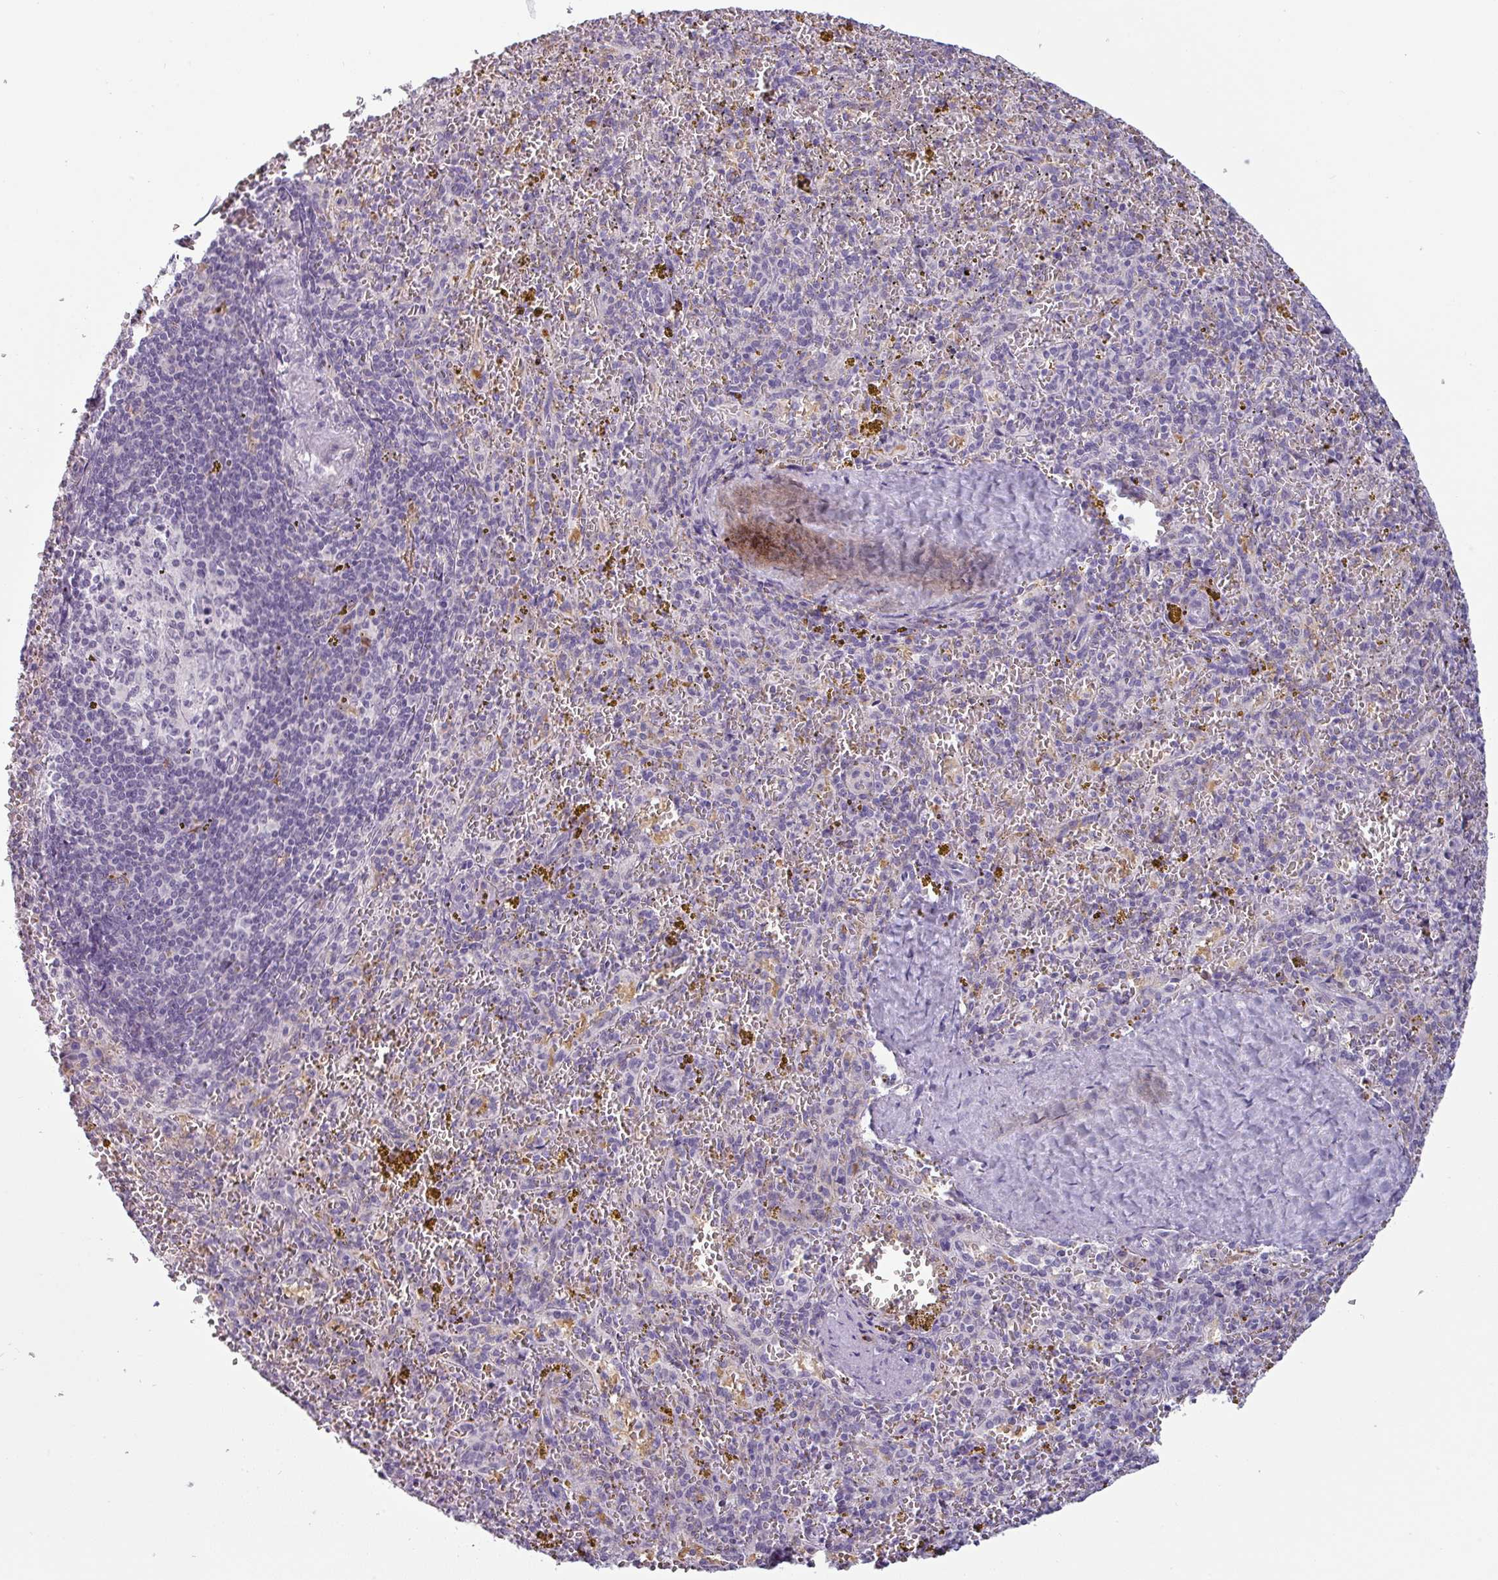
{"staining": {"intensity": "negative", "quantity": "none", "location": "none"}, "tissue": "spleen", "cell_type": "Cells in red pulp", "image_type": "normal", "snomed": [{"axis": "morphology", "description": "Normal tissue, NOS"}, {"axis": "topography", "description": "Spleen"}], "caption": "Cells in red pulp show no significant expression in unremarkable spleen. The staining is performed using DAB (3,3'-diaminobenzidine) brown chromogen with nuclei counter-stained in using hematoxylin.", "gene": "SLC26A9", "patient": {"sex": "male", "age": 57}}